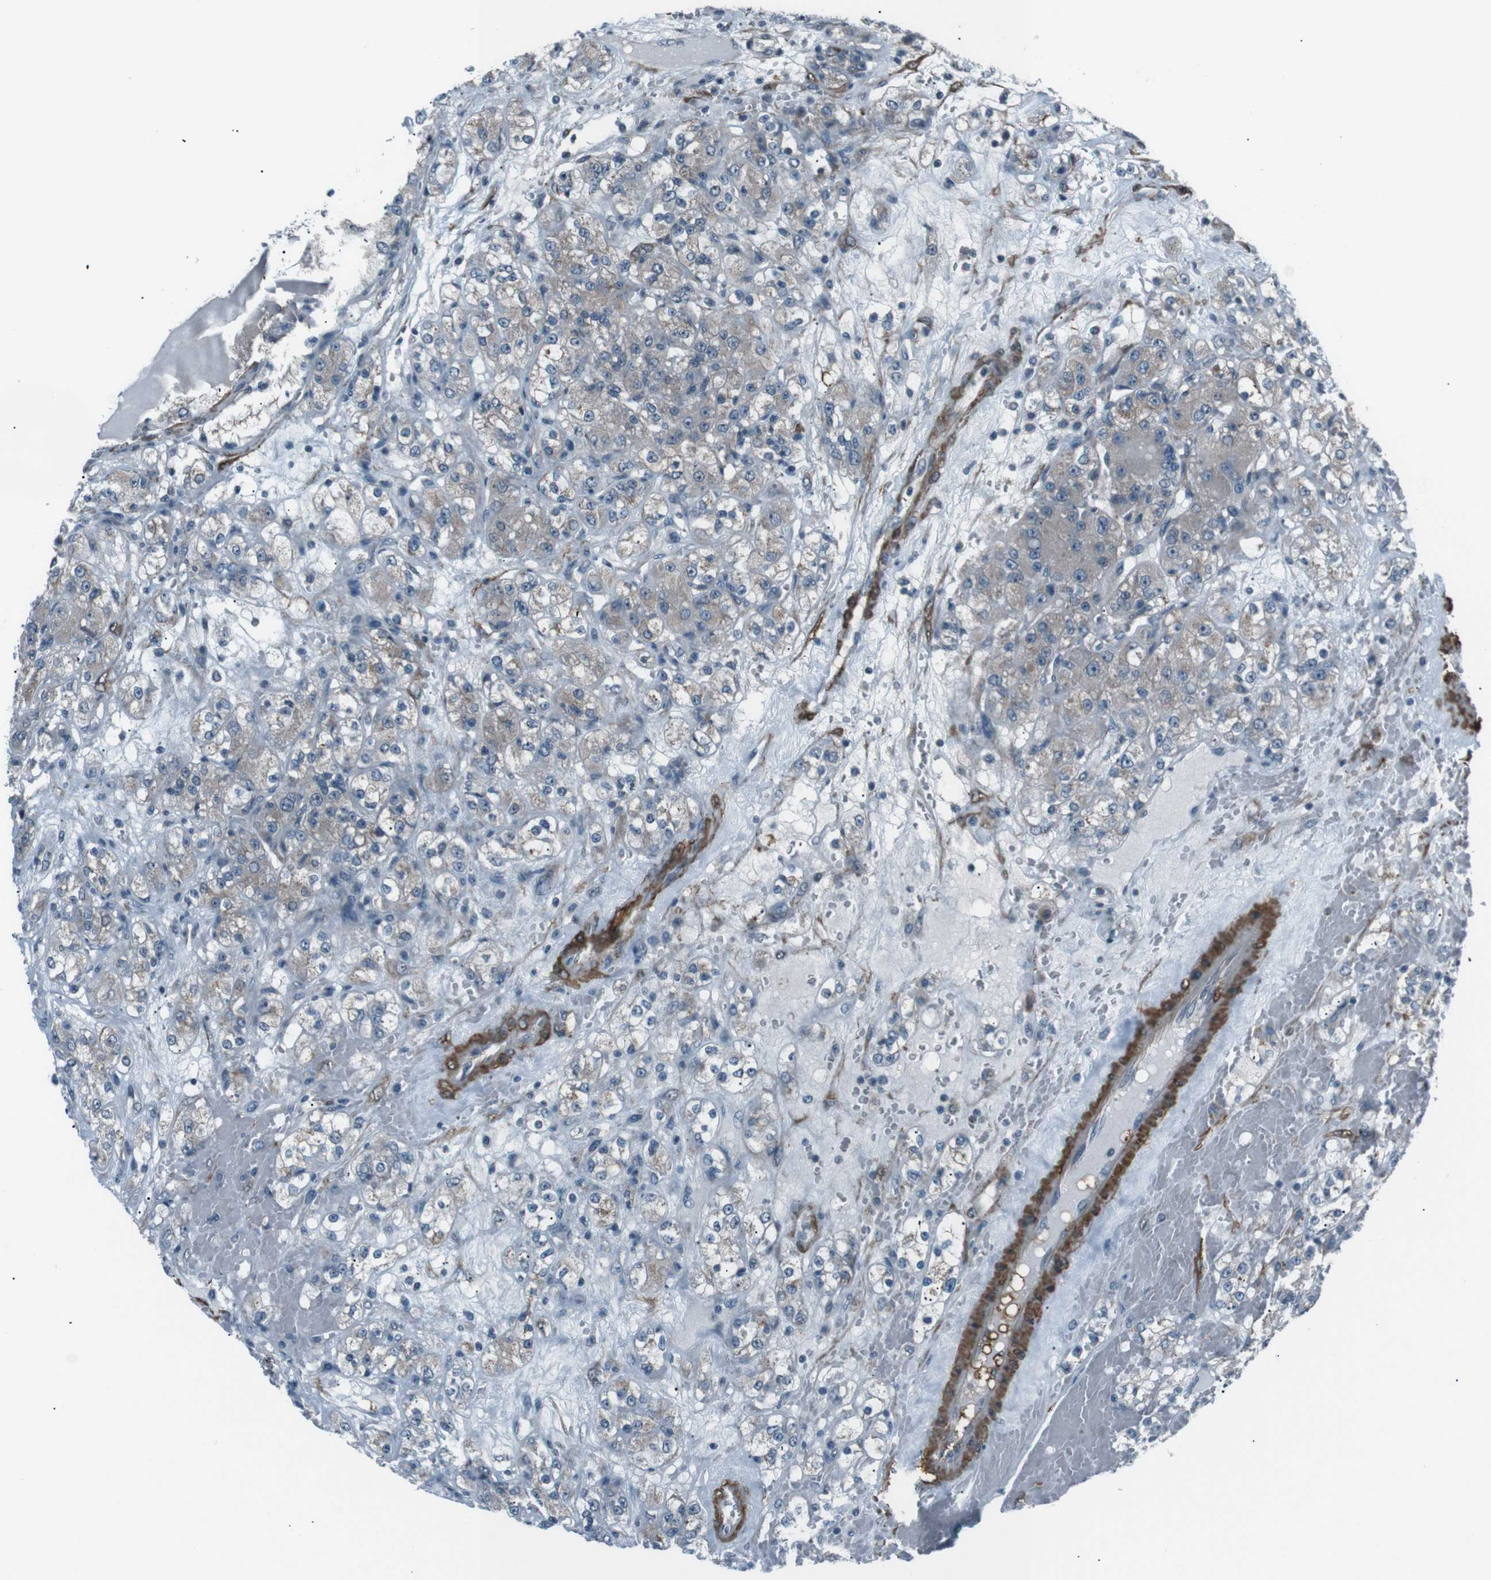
{"staining": {"intensity": "negative", "quantity": "none", "location": "none"}, "tissue": "renal cancer", "cell_type": "Tumor cells", "image_type": "cancer", "snomed": [{"axis": "morphology", "description": "Normal tissue, NOS"}, {"axis": "morphology", "description": "Adenocarcinoma, NOS"}, {"axis": "topography", "description": "Kidney"}], "caption": "Human renal cancer stained for a protein using IHC demonstrates no staining in tumor cells.", "gene": "PDLIM5", "patient": {"sex": "male", "age": 61}}